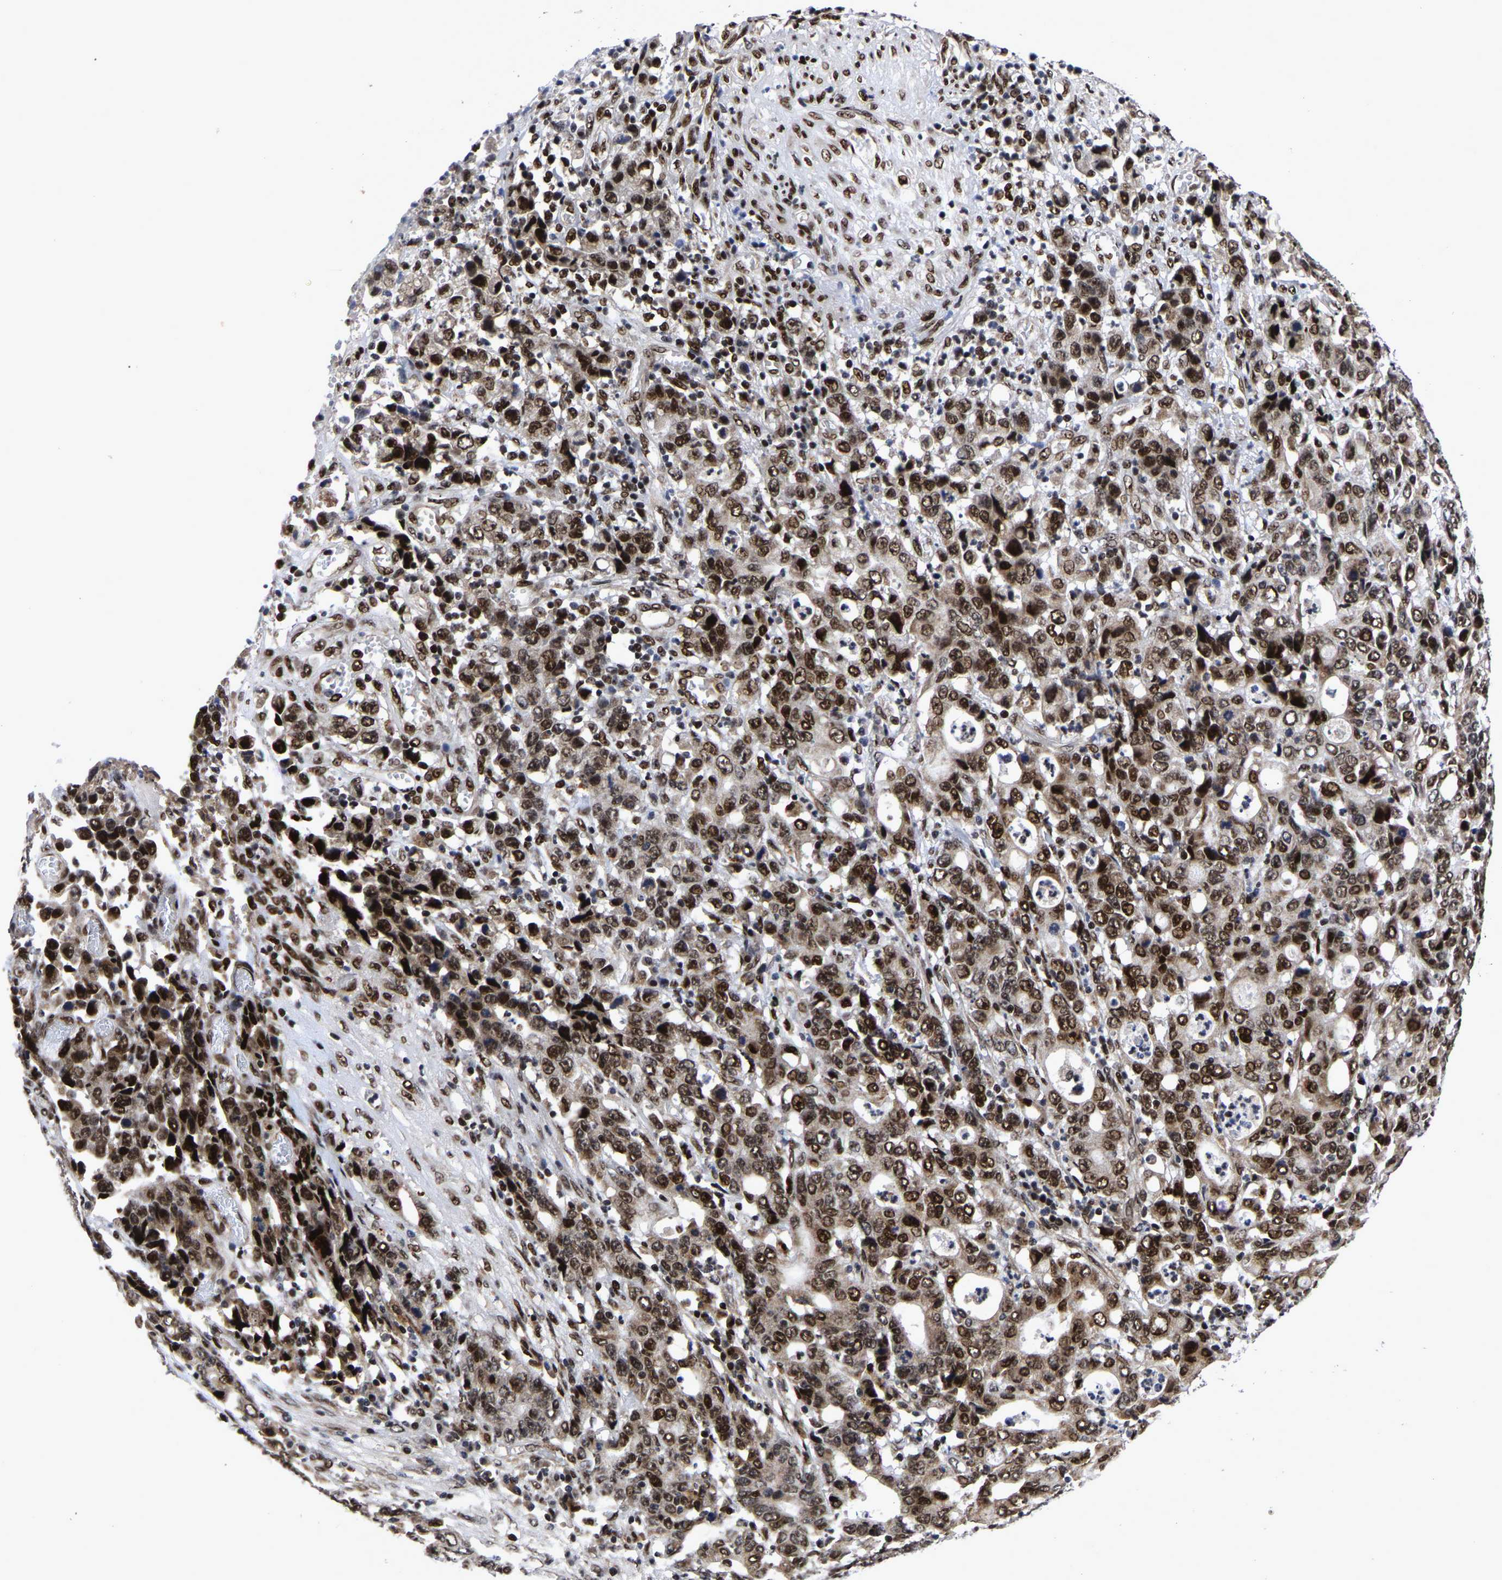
{"staining": {"intensity": "strong", "quantity": ">75%", "location": "cytoplasmic/membranous,nuclear"}, "tissue": "stomach cancer", "cell_type": "Tumor cells", "image_type": "cancer", "snomed": [{"axis": "morphology", "description": "Adenocarcinoma, NOS"}, {"axis": "topography", "description": "Stomach, upper"}], "caption": "Brown immunohistochemical staining in human stomach cancer (adenocarcinoma) demonstrates strong cytoplasmic/membranous and nuclear positivity in approximately >75% of tumor cells. (Brightfield microscopy of DAB IHC at high magnification).", "gene": "JUNB", "patient": {"sex": "male", "age": 69}}